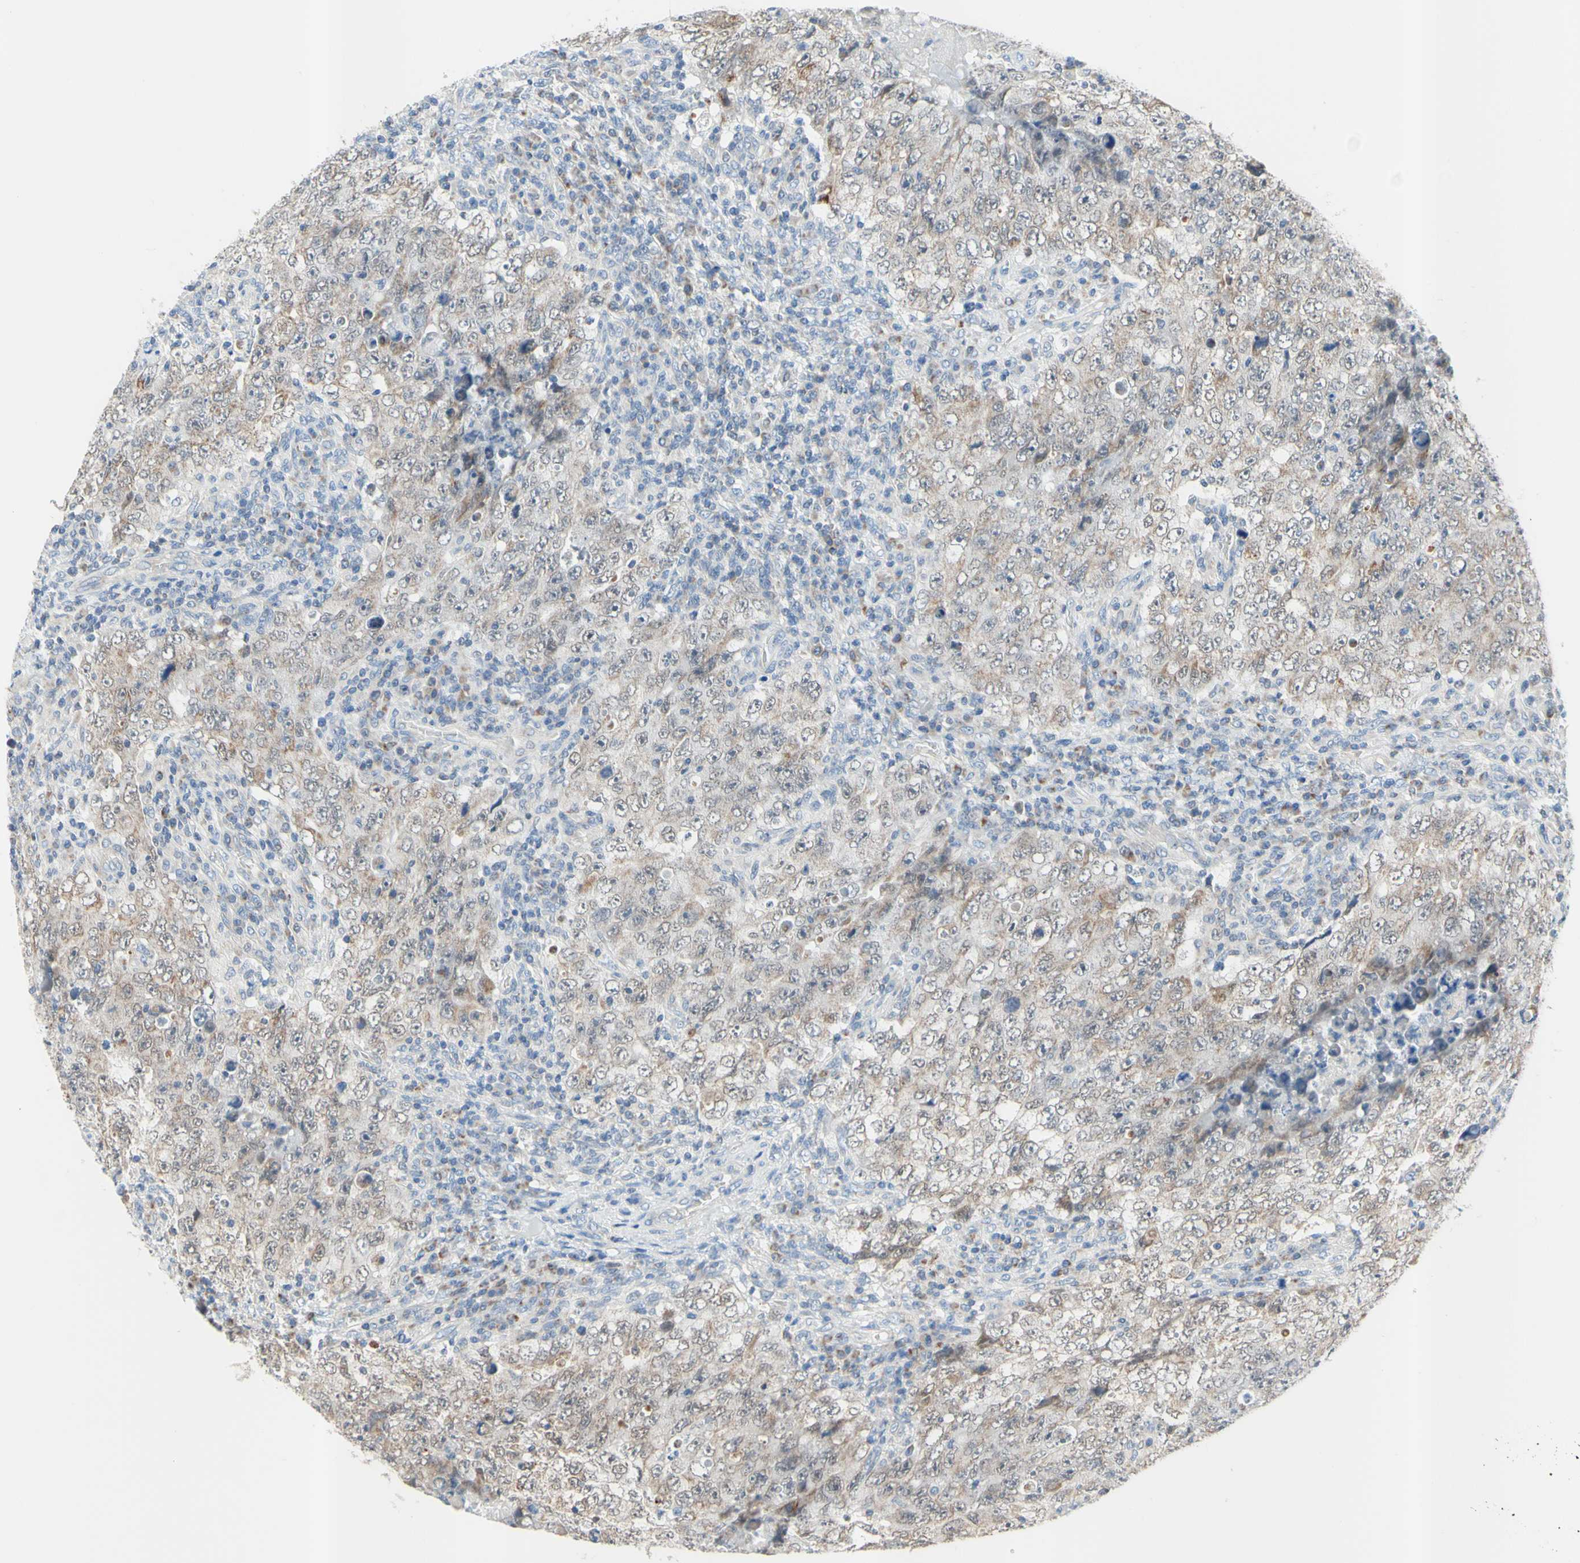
{"staining": {"intensity": "weak", "quantity": ">75%", "location": "cytoplasmic/membranous"}, "tissue": "testis cancer", "cell_type": "Tumor cells", "image_type": "cancer", "snomed": [{"axis": "morphology", "description": "Carcinoma, Embryonal, NOS"}, {"axis": "topography", "description": "Testis"}], "caption": "A brown stain labels weak cytoplasmic/membranous positivity of a protein in human embryonal carcinoma (testis) tumor cells.", "gene": "MFF", "patient": {"sex": "male", "age": 26}}